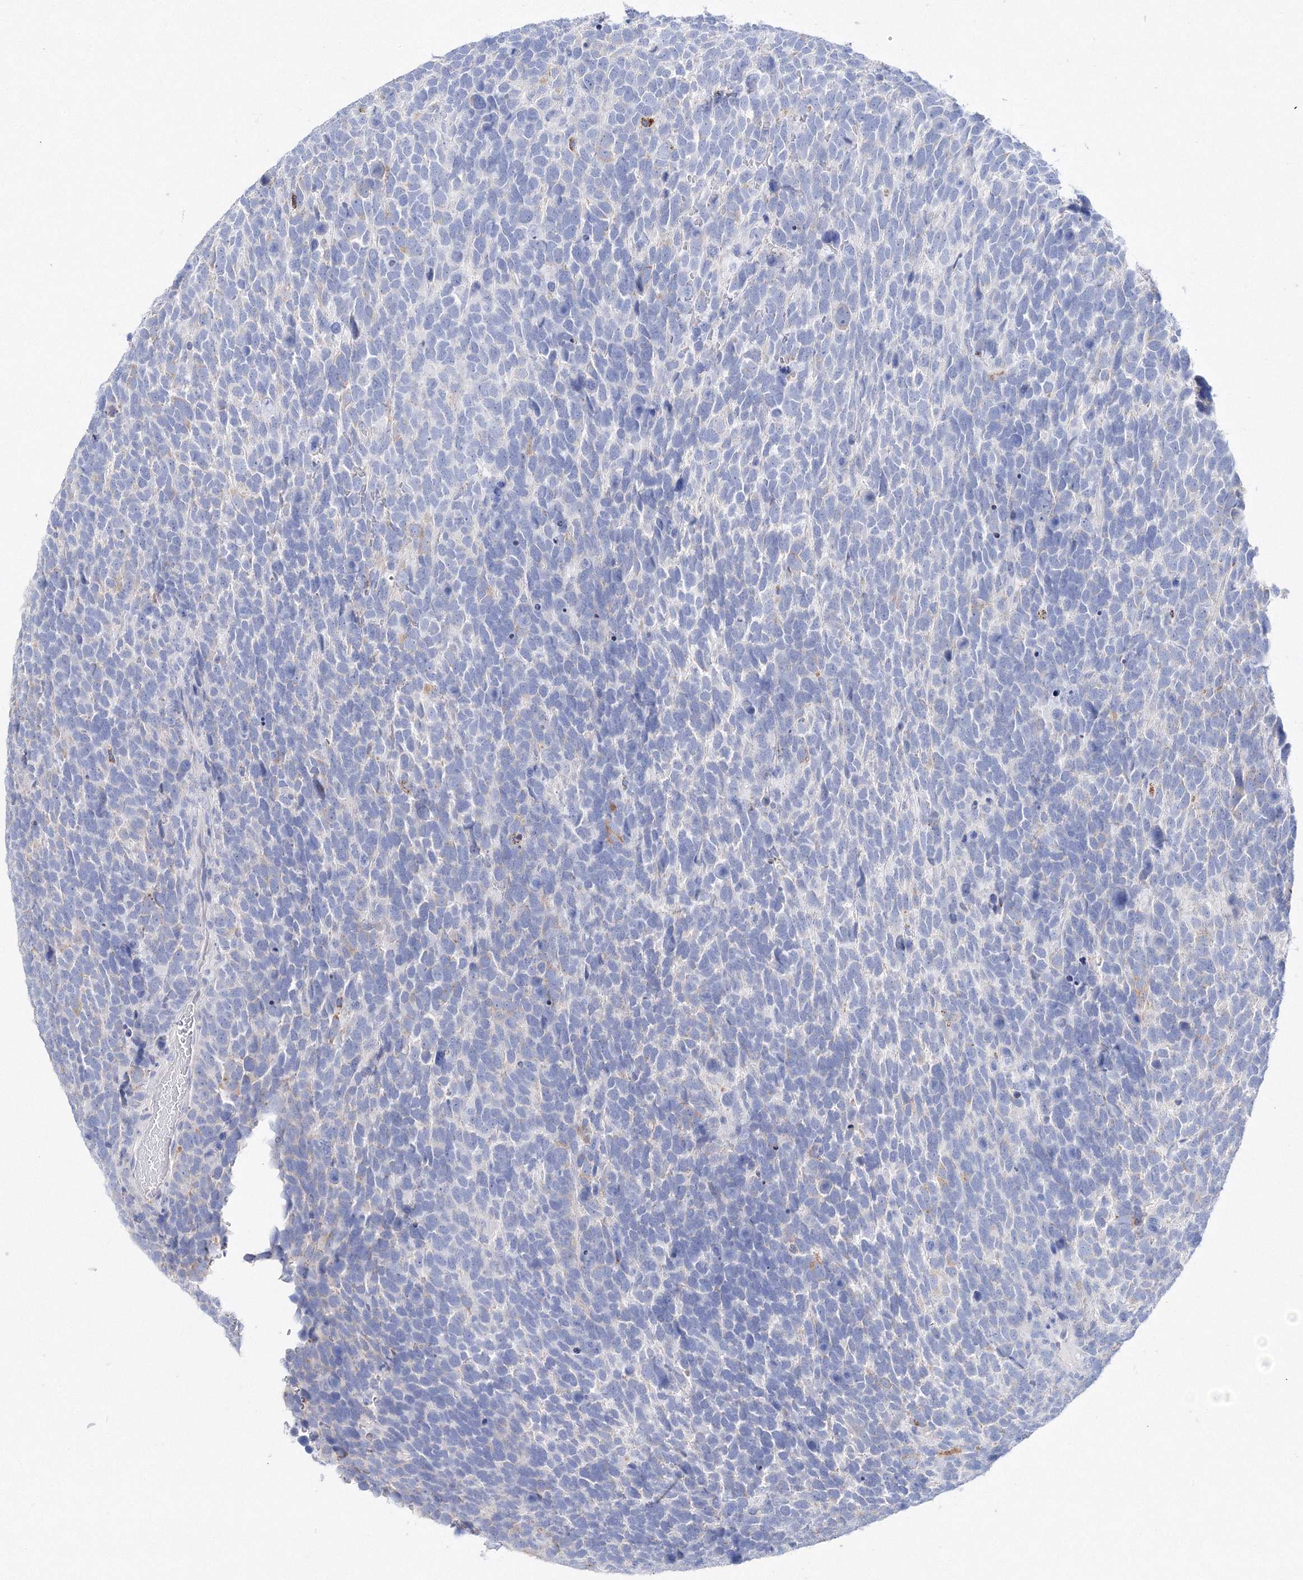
{"staining": {"intensity": "negative", "quantity": "none", "location": "none"}, "tissue": "urothelial cancer", "cell_type": "Tumor cells", "image_type": "cancer", "snomed": [{"axis": "morphology", "description": "Urothelial carcinoma, High grade"}, {"axis": "topography", "description": "Urinary bladder"}], "caption": "A photomicrograph of urothelial cancer stained for a protein exhibits no brown staining in tumor cells.", "gene": "MERTK", "patient": {"sex": "female", "age": 82}}